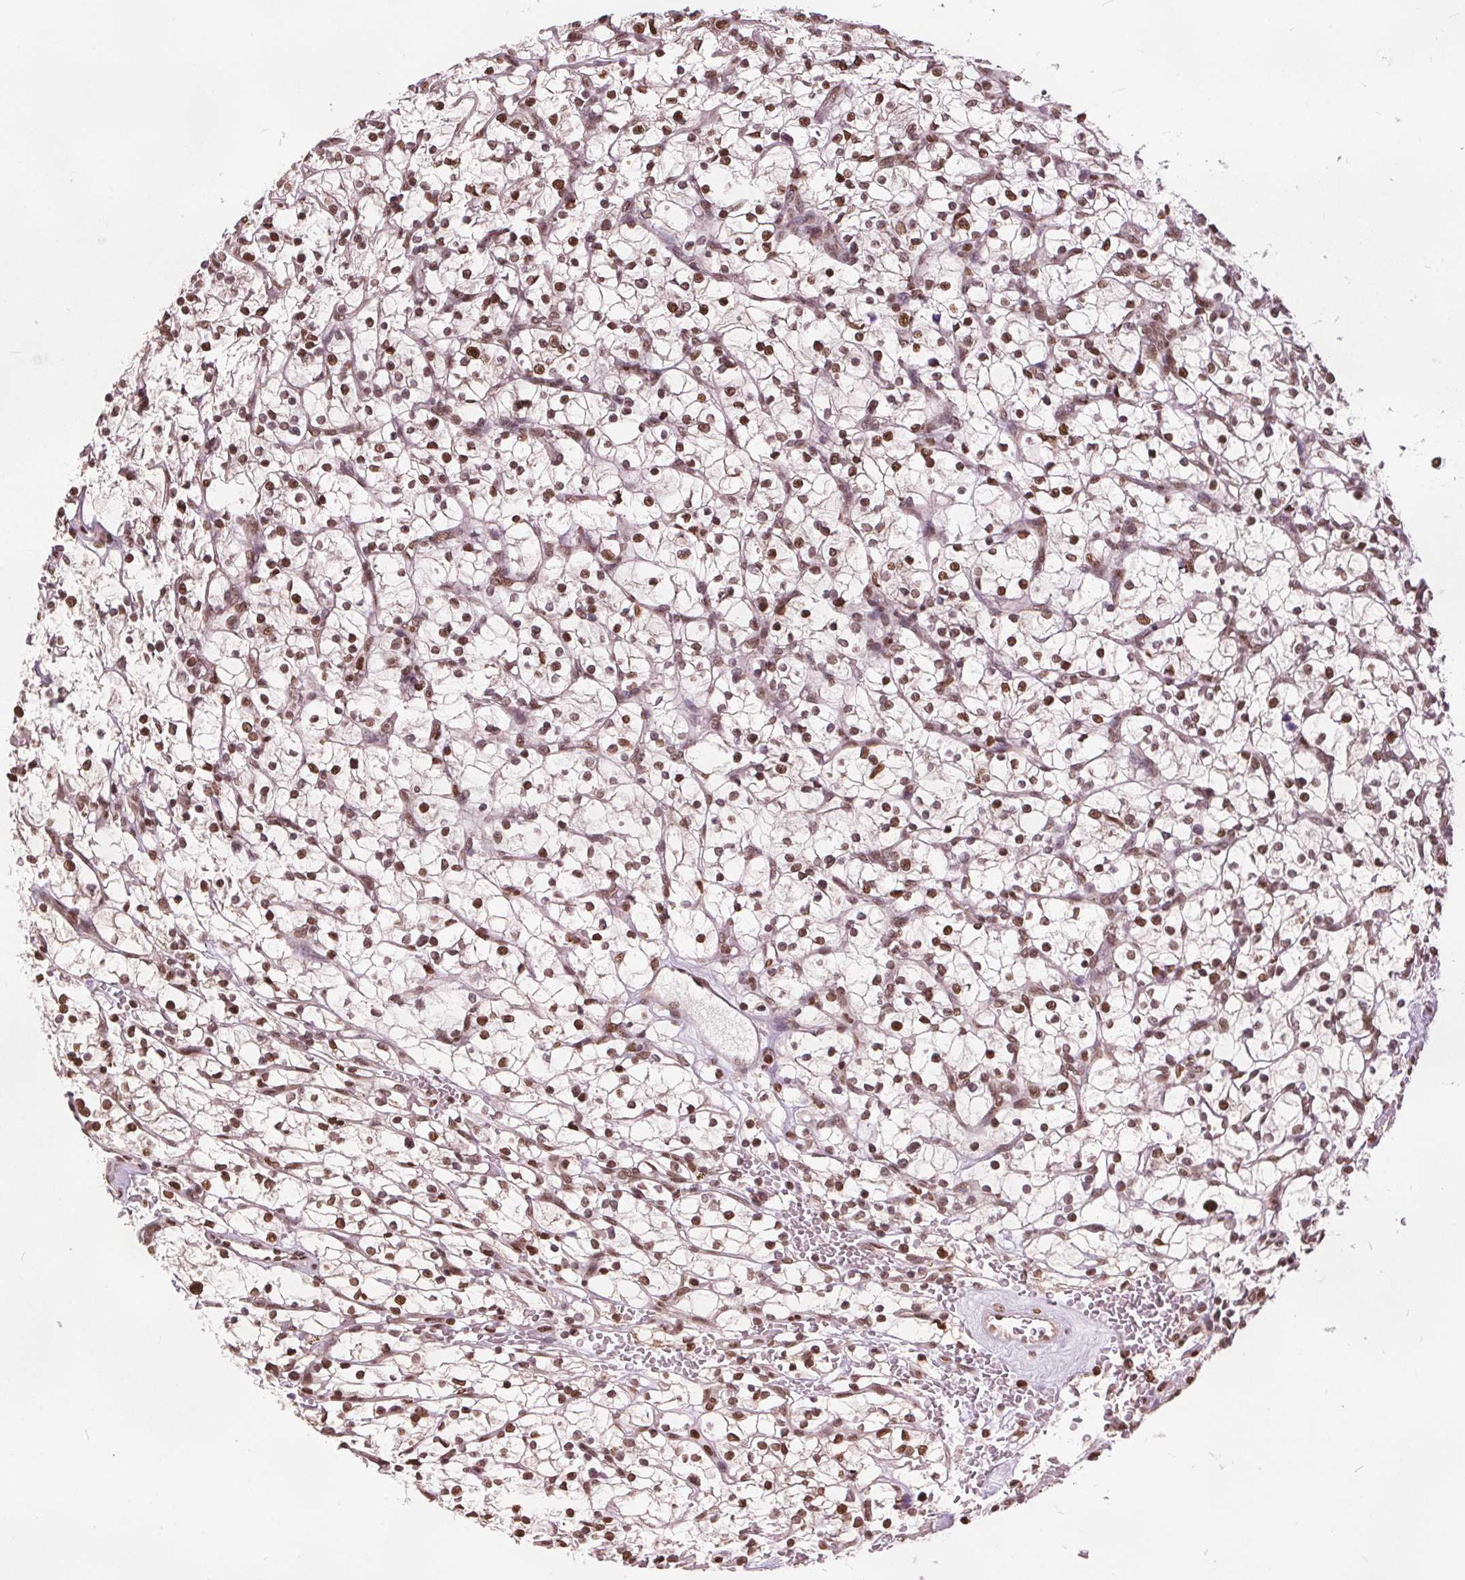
{"staining": {"intensity": "moderate", "quantity": ">75%", "location": "nuclear"}, "tissue": "renal cancer", "cell_type": "Tumor cells", "image_type": "cancer", "snomed": [{"axis": "morphology", "description": "Adenocarcinoma, NOS"}, {"axis": "topography", "description": "Kidney"}], "caption": "Tumor cells show medium levels of moderate nuclear positivity in about >75% of cells in renal adenocarcinoma.", "gene": "ISLR2", "patient": {"sex": "female", "age": 64}}